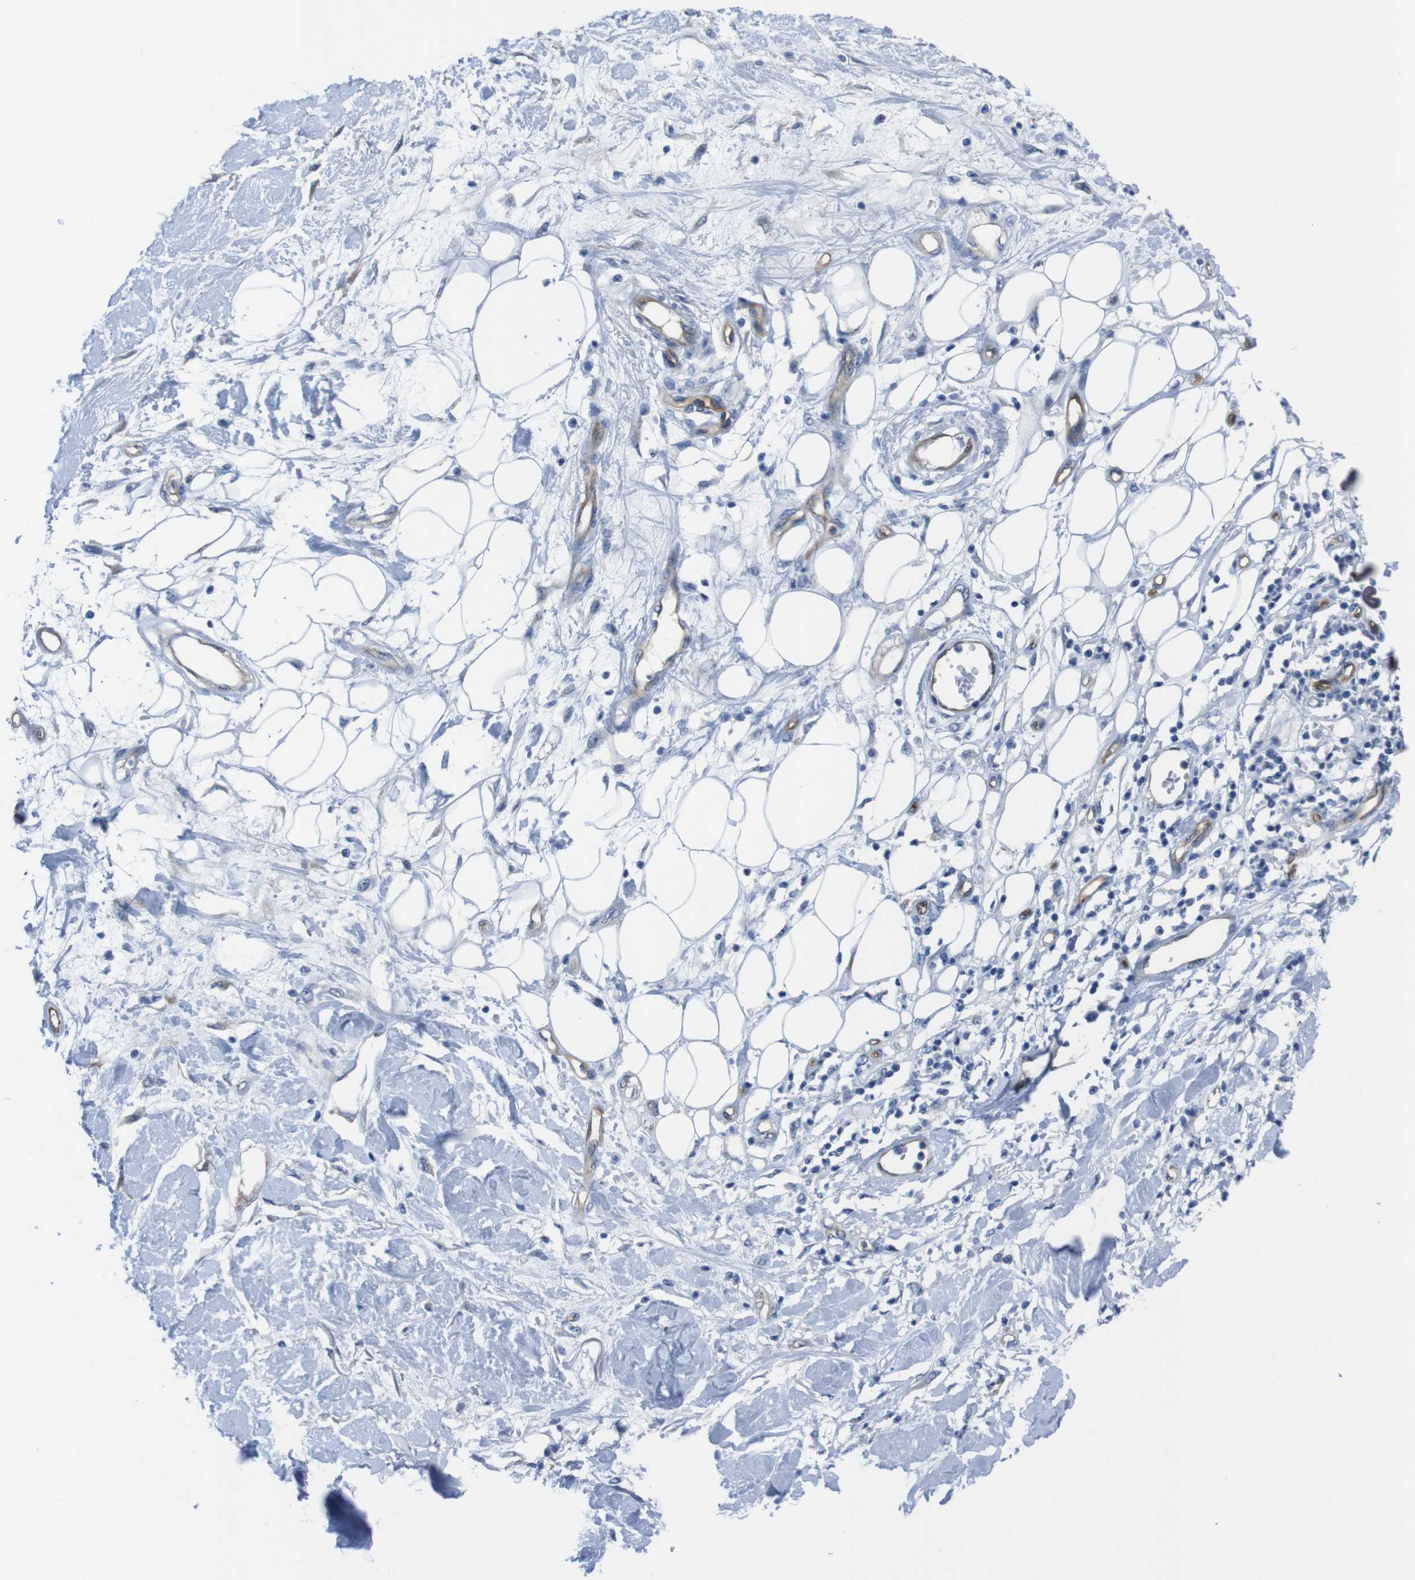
{"staining": {"intensity": "negative", "quantity": "none", "location": "none"}, "tissue": "adipose tissue", "cell_type": "Adipocytes", "image_type": "normal", "snomed": [{"axis": "morphology", "description": "Normal tissue, NOS"}, {"axis": "morphology", "description": "Squamous cell carcinoma, NOS"}, {"axis": "topography", "description": "Skin"}, {"axis": "topography", "description": "Peripheral nerve tissue"}], "caption": "A high-resolution image shows IHC staining of normal adipose tissue, which exhibits no significant staining in adipocytes.", "gene": "HSPA12B", "patient": {"sex": "male", "age": 83}}